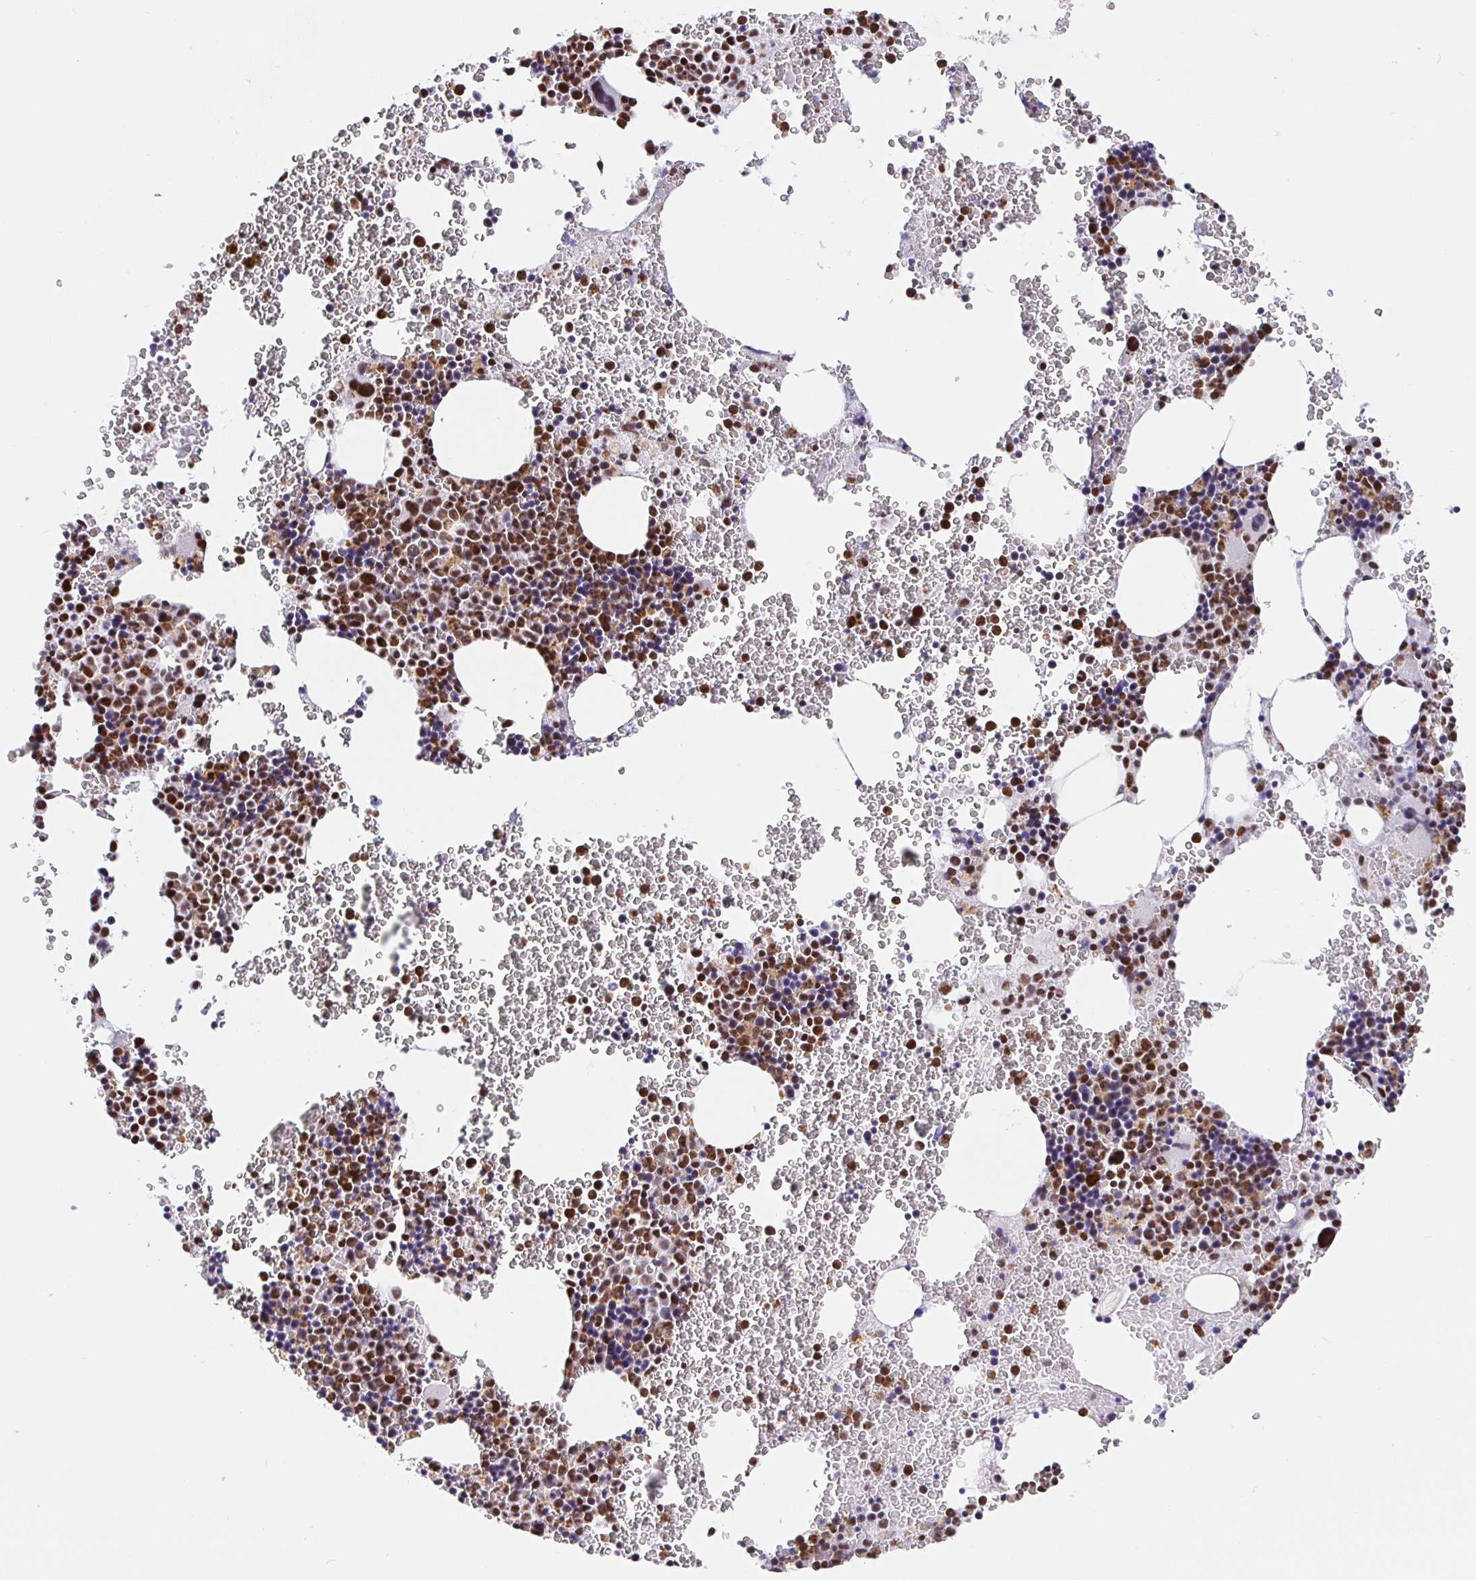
{"staining": {"intensity": "strong", "quantity": "25%-75%", "location": "cytoplasmic/membranous"}, "tissue": "bone marrow", "cell_type": "Hematopoietic cells", "image_type": "normal", "snomed": [{"axis": "morphology", "description": "Normal tissue, NOS"}, {"axis": "topography", "description": "Bone marrow"}], "caption": "A high-resolution micrograph shows immunohistochemistry (IHC) staining of normal bone marrow, which reveals strong cytoplasmic/membranous expression in about 25%-75% of hematopoietic cells. The protein of interest is stained brown, and the nuclei are stained in blue (DAB IHC with brightfield microscopy, high magnification).", "gene": "SETD5", "patient": {"sex": "male", "age": 47}}